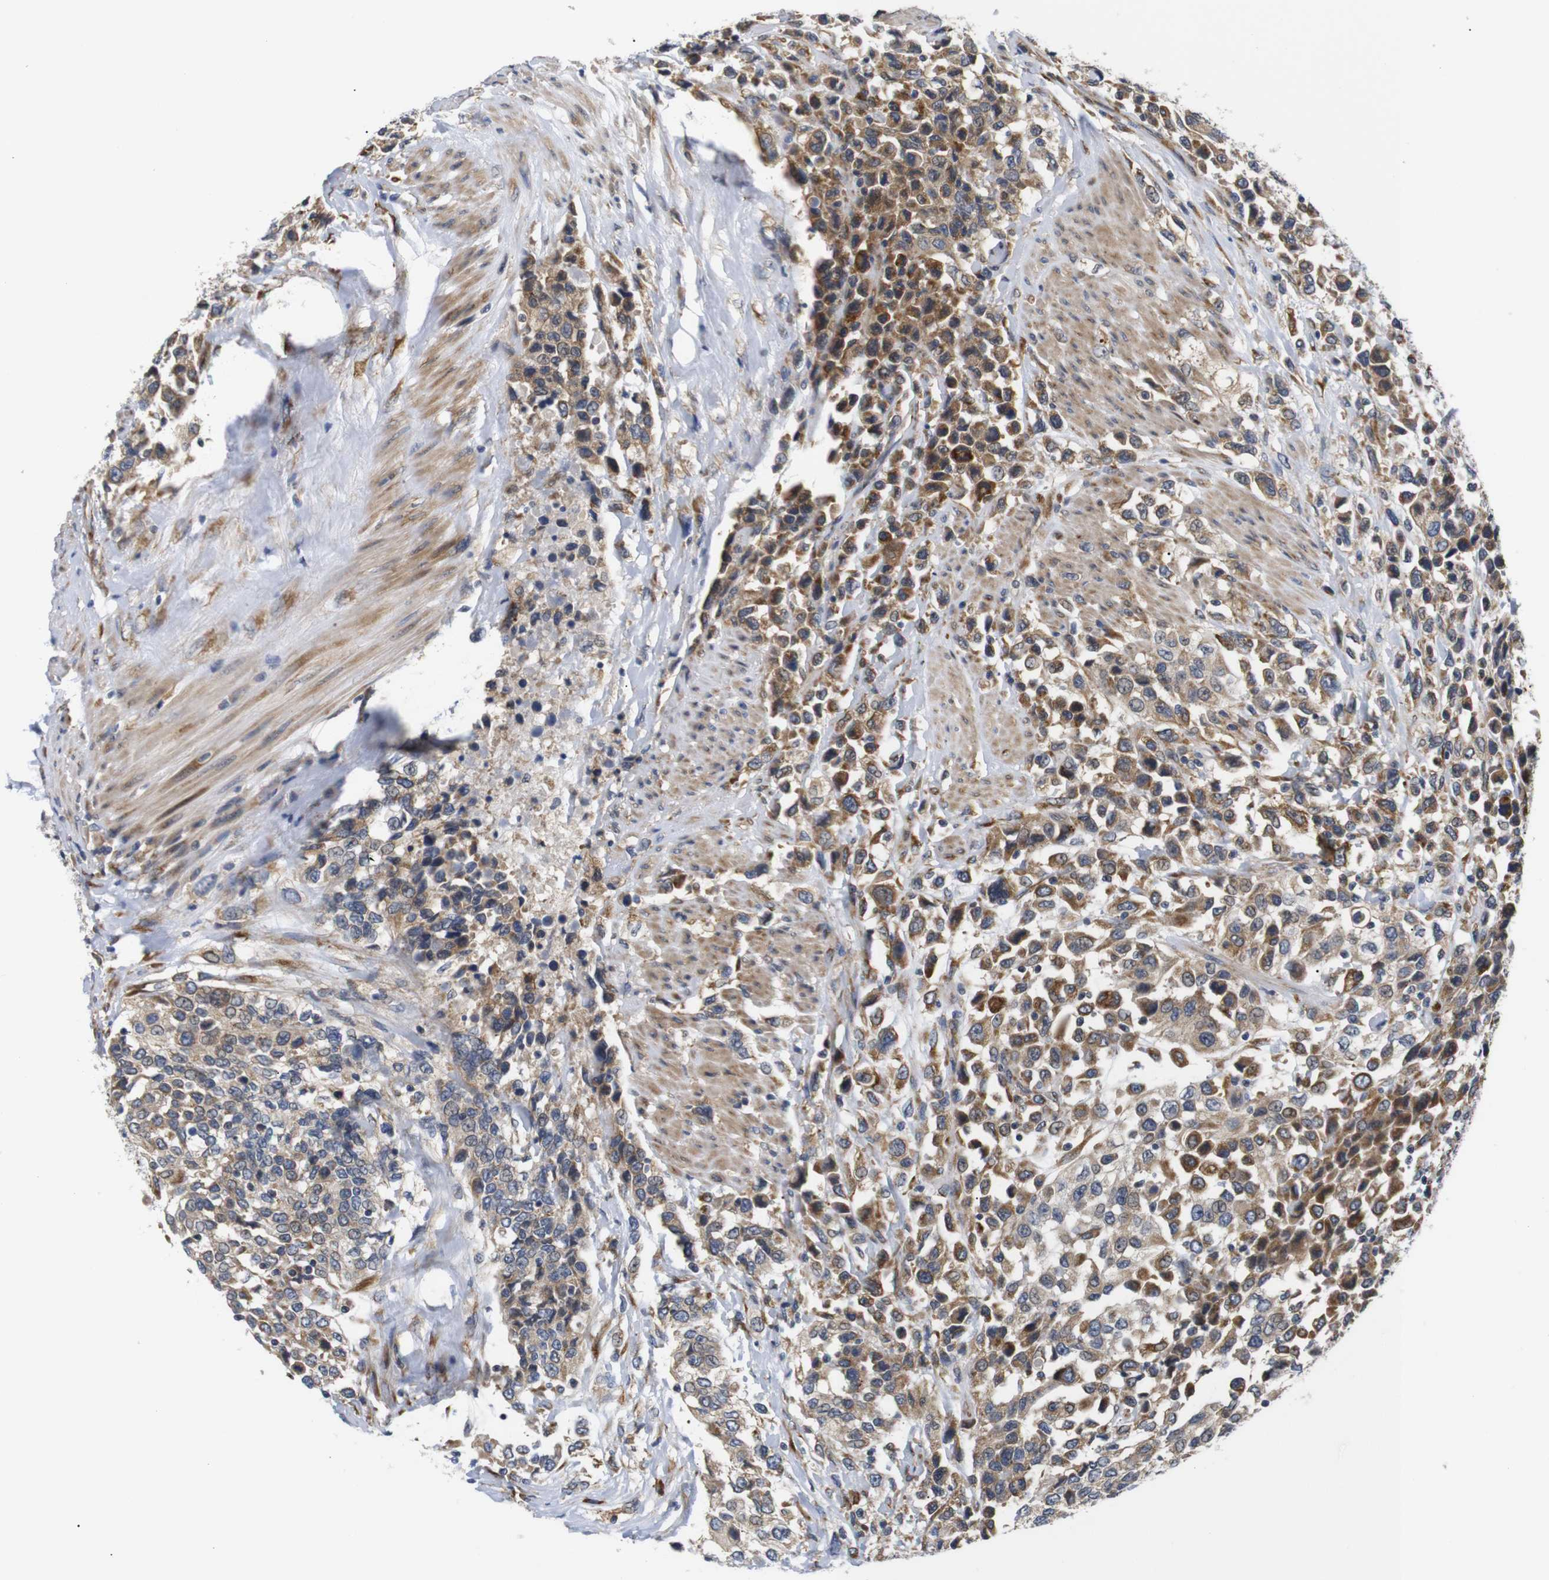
{"staining": {"intensity": "moderate", "quantity": ">75%", "location": "cytoplasmic/membranous"}, "tissue": "urothelial cancer", "cell_type": "Tumor cells", "image_type": "cancer", "snomed": [{"axis": "morphology", "description": "Urothelial carcinoma, High grade"}, {"axis": "topography", "description": "Urinary bladder"}], "caption": "Immunohistochemistry (IHC) photomicrograph of neoplastic tissue: urothelial cancer stained using immunohistochemistry (IHC) displays medium levels of moderate protein expression localized specifically in the cytoplasmic/membranous of tumor cells, appearing as a cytoplasmic/membranous brown color.", "gene": "KANK4", "patient": {"sex": "female", "age": 80}}